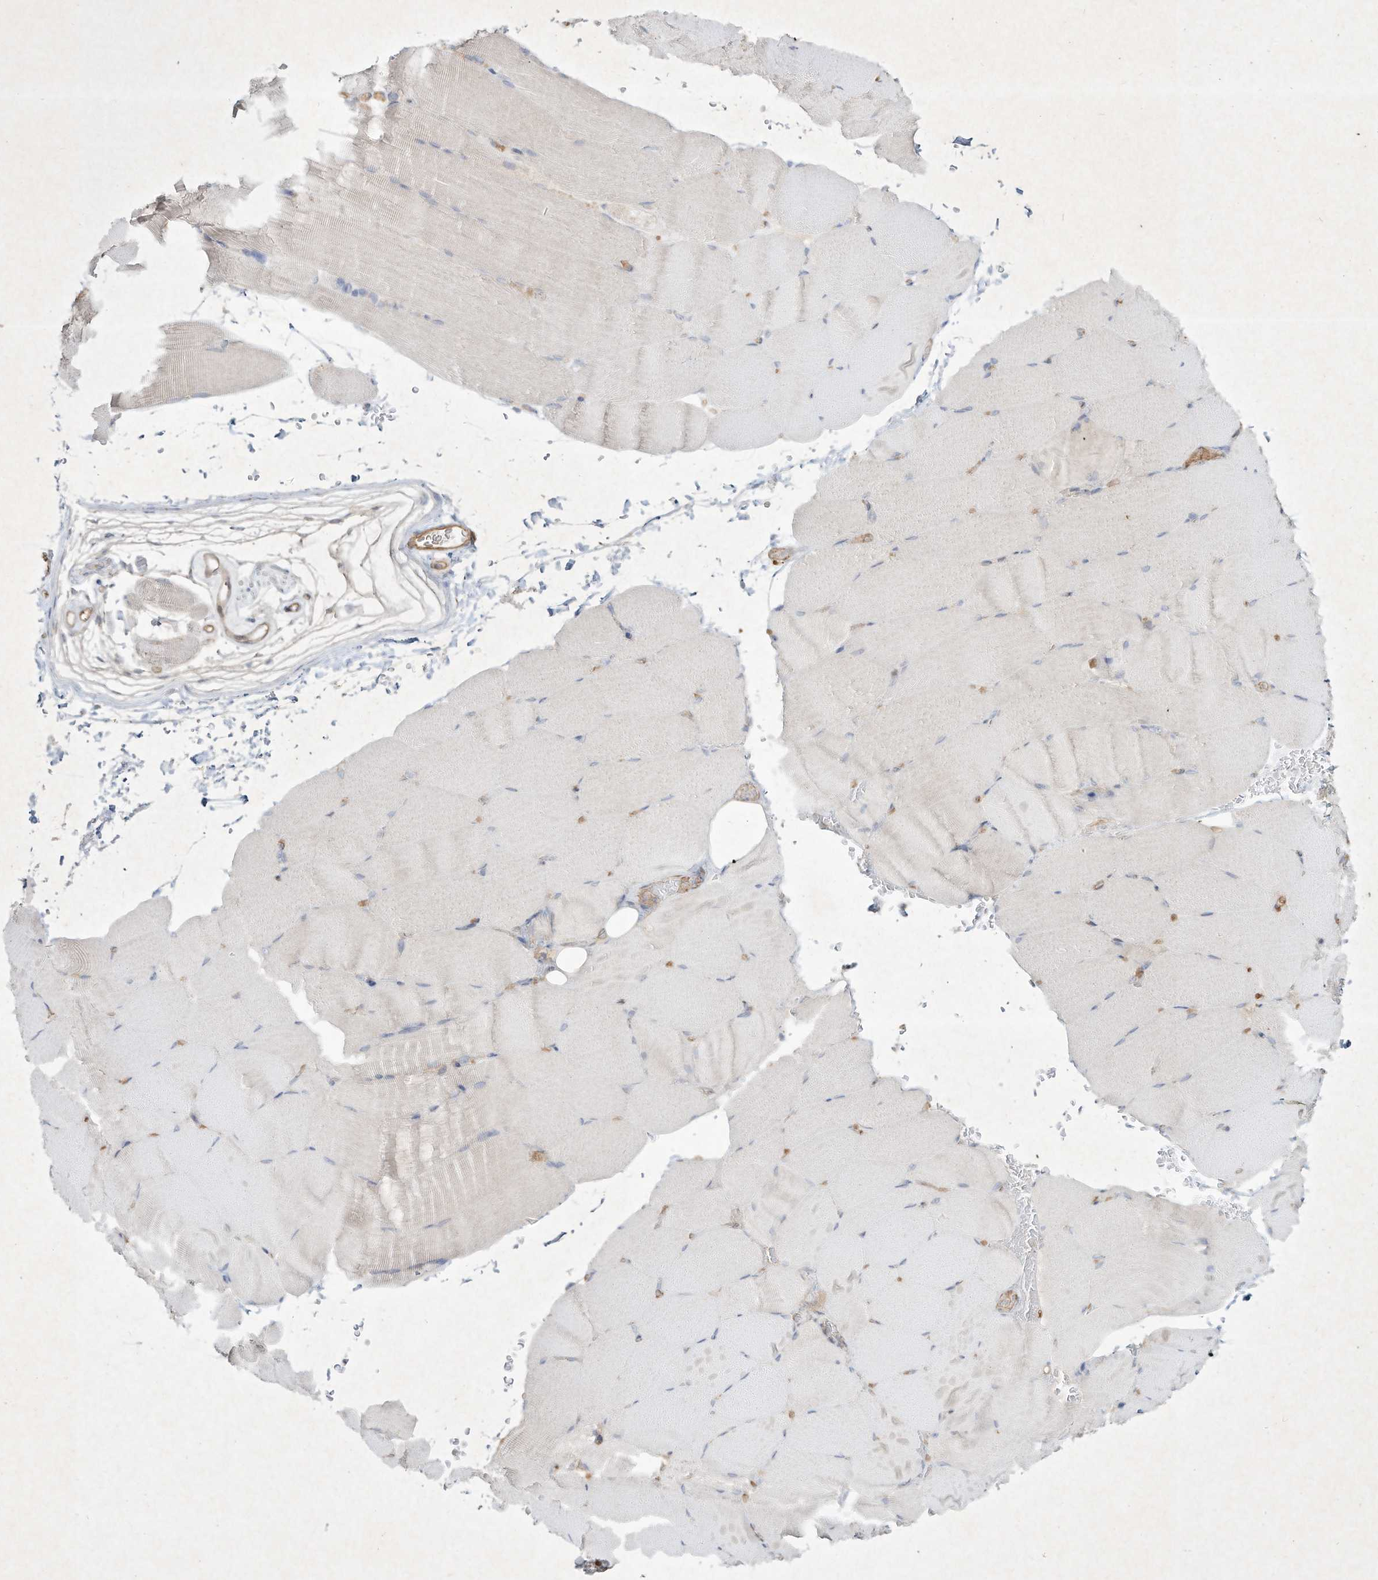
{"staining": {"intensity": "negative", "quantity": "none", "location": "none"}, "tissue": "skeletal muscle", "cell_type": "Myocytes", "image_type": "normal", "snomed": [{"axis": "morphology", "description": "Normal tissue, NOS"}, {"axis": "topography", "description": "Skeletal muscle"}, {"axis": "topography", "description": "Parathyroid gland"}], "caption": "An IHC histopathology image of normal skeletal muscle is shown. There is no staining in myocytes of skeletal muscle.", "gene": "HTR5A", "patient": {"sex": "female", "age": 37}}